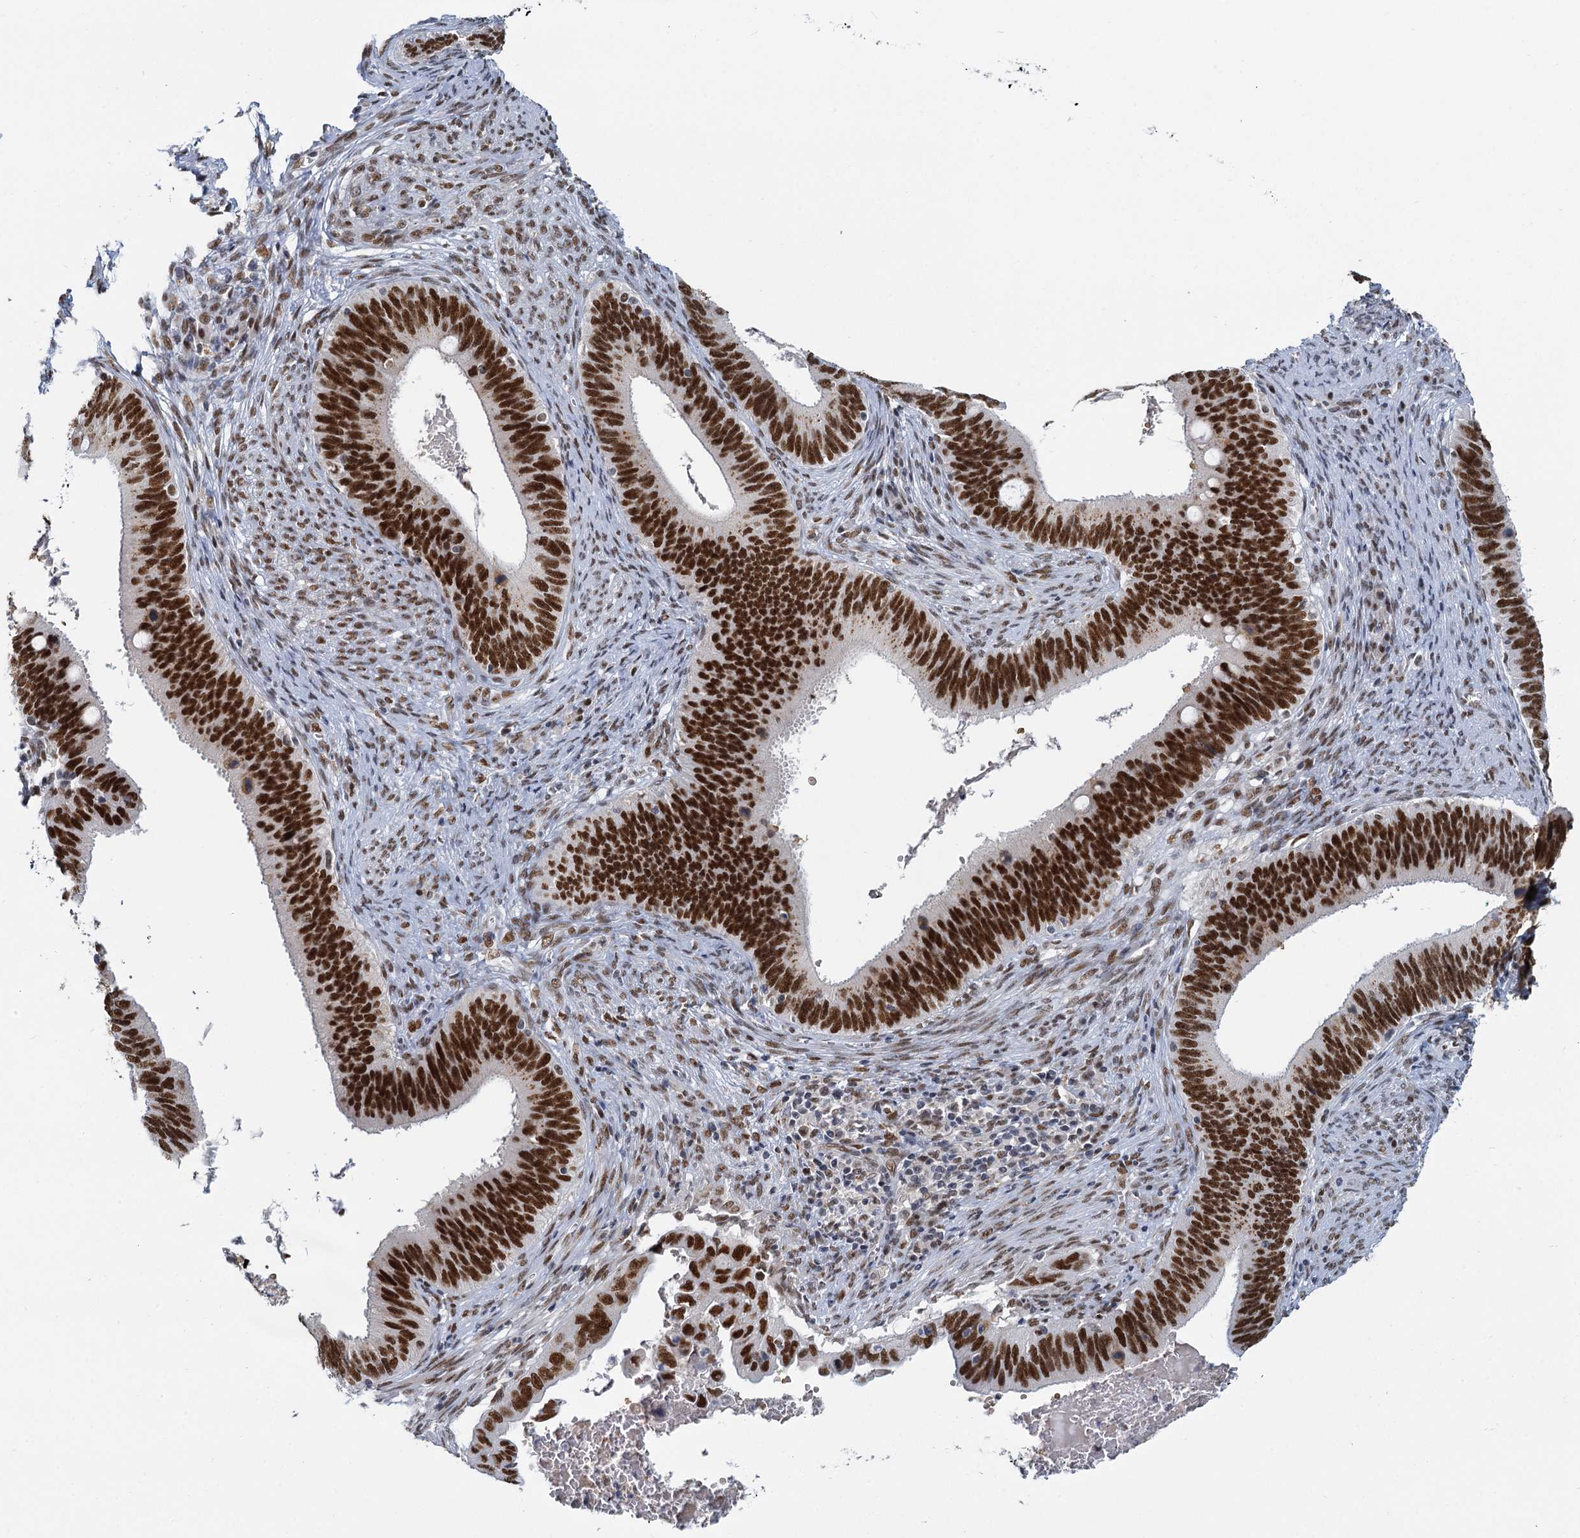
{"staining": {"intensity": "strong", "quantity": ">75%", "location": "nuclear"}, "tissue": "cervical cancer", "cell_type": "Tumor cells", "image_type": "cancer", "snomed": [{"axis": "morphology", "description": "Adenocarcinoma, NOS"}, {"axis": "topography", "description": "Cervix"}], "caption": "This image shows cervical adenocarcinoma stained with immunohistochemistry (IHC) to label a protein in brown. The nuclear of tumor cells show strong positivity for the protein. Nuclei are counter-stained blue.", "gene": "RPRD1A", "patient": {"sex": "female", "age": 42}}